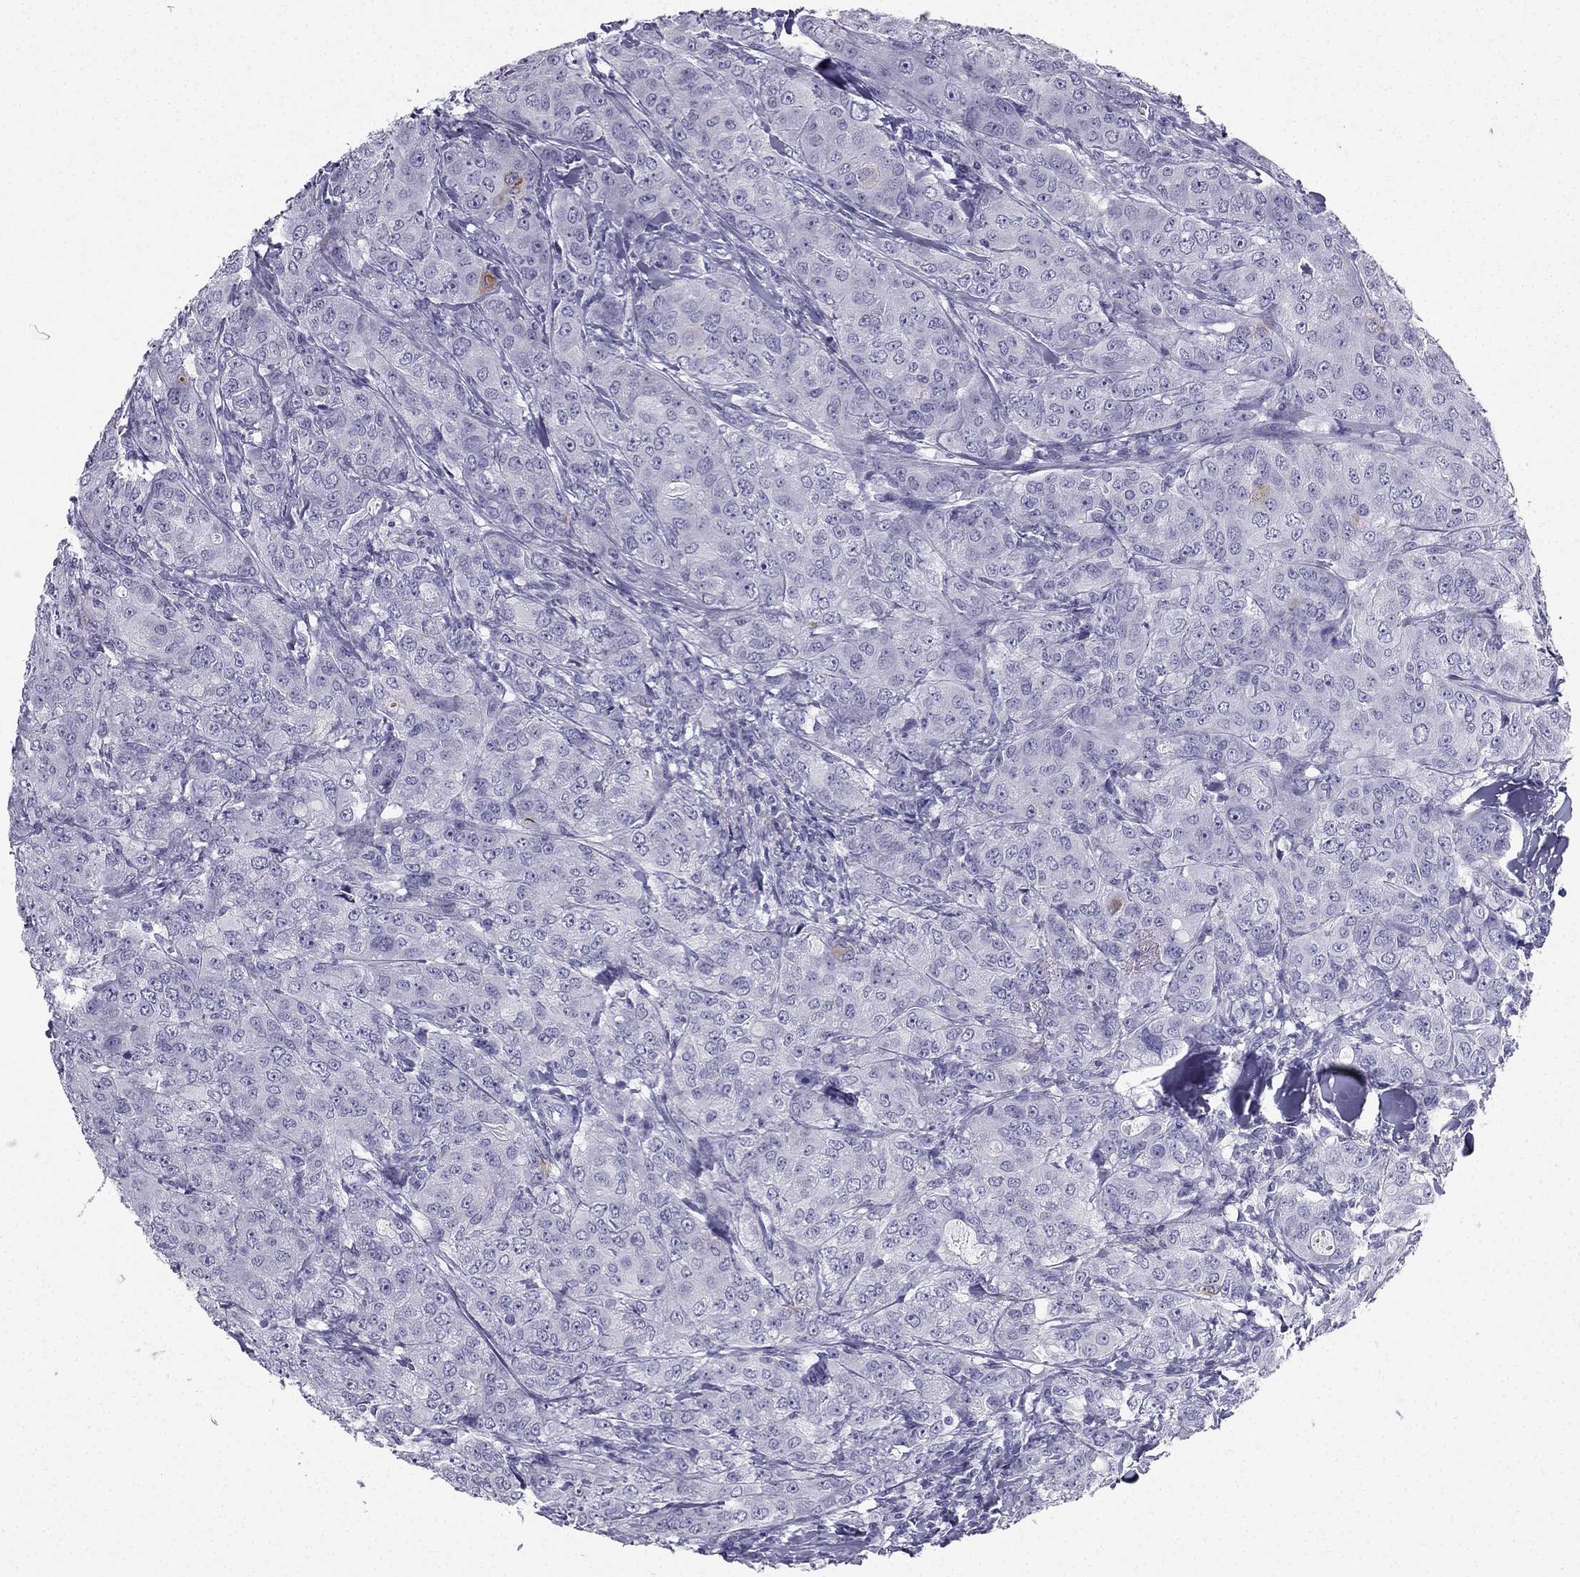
{"staining": {"intensity": "negative", "quantity": "none", "location": "none"}, "tissue": "breast cancer", "cell_type": "Tumor cells", "image_type": "cancer", "snomed": [{"axis": "morphology", "description": "Duct carcinoma"}, {"axis": "topography", "description": "Breast"}], "caption": "This is a photomicrograph of immunohistochemistry staining of invasive ductal carcinoma (breast), which shows no staining in tumor cells.", "gene": "TFF3", "patient": {"sex": "female", "age": 43}}